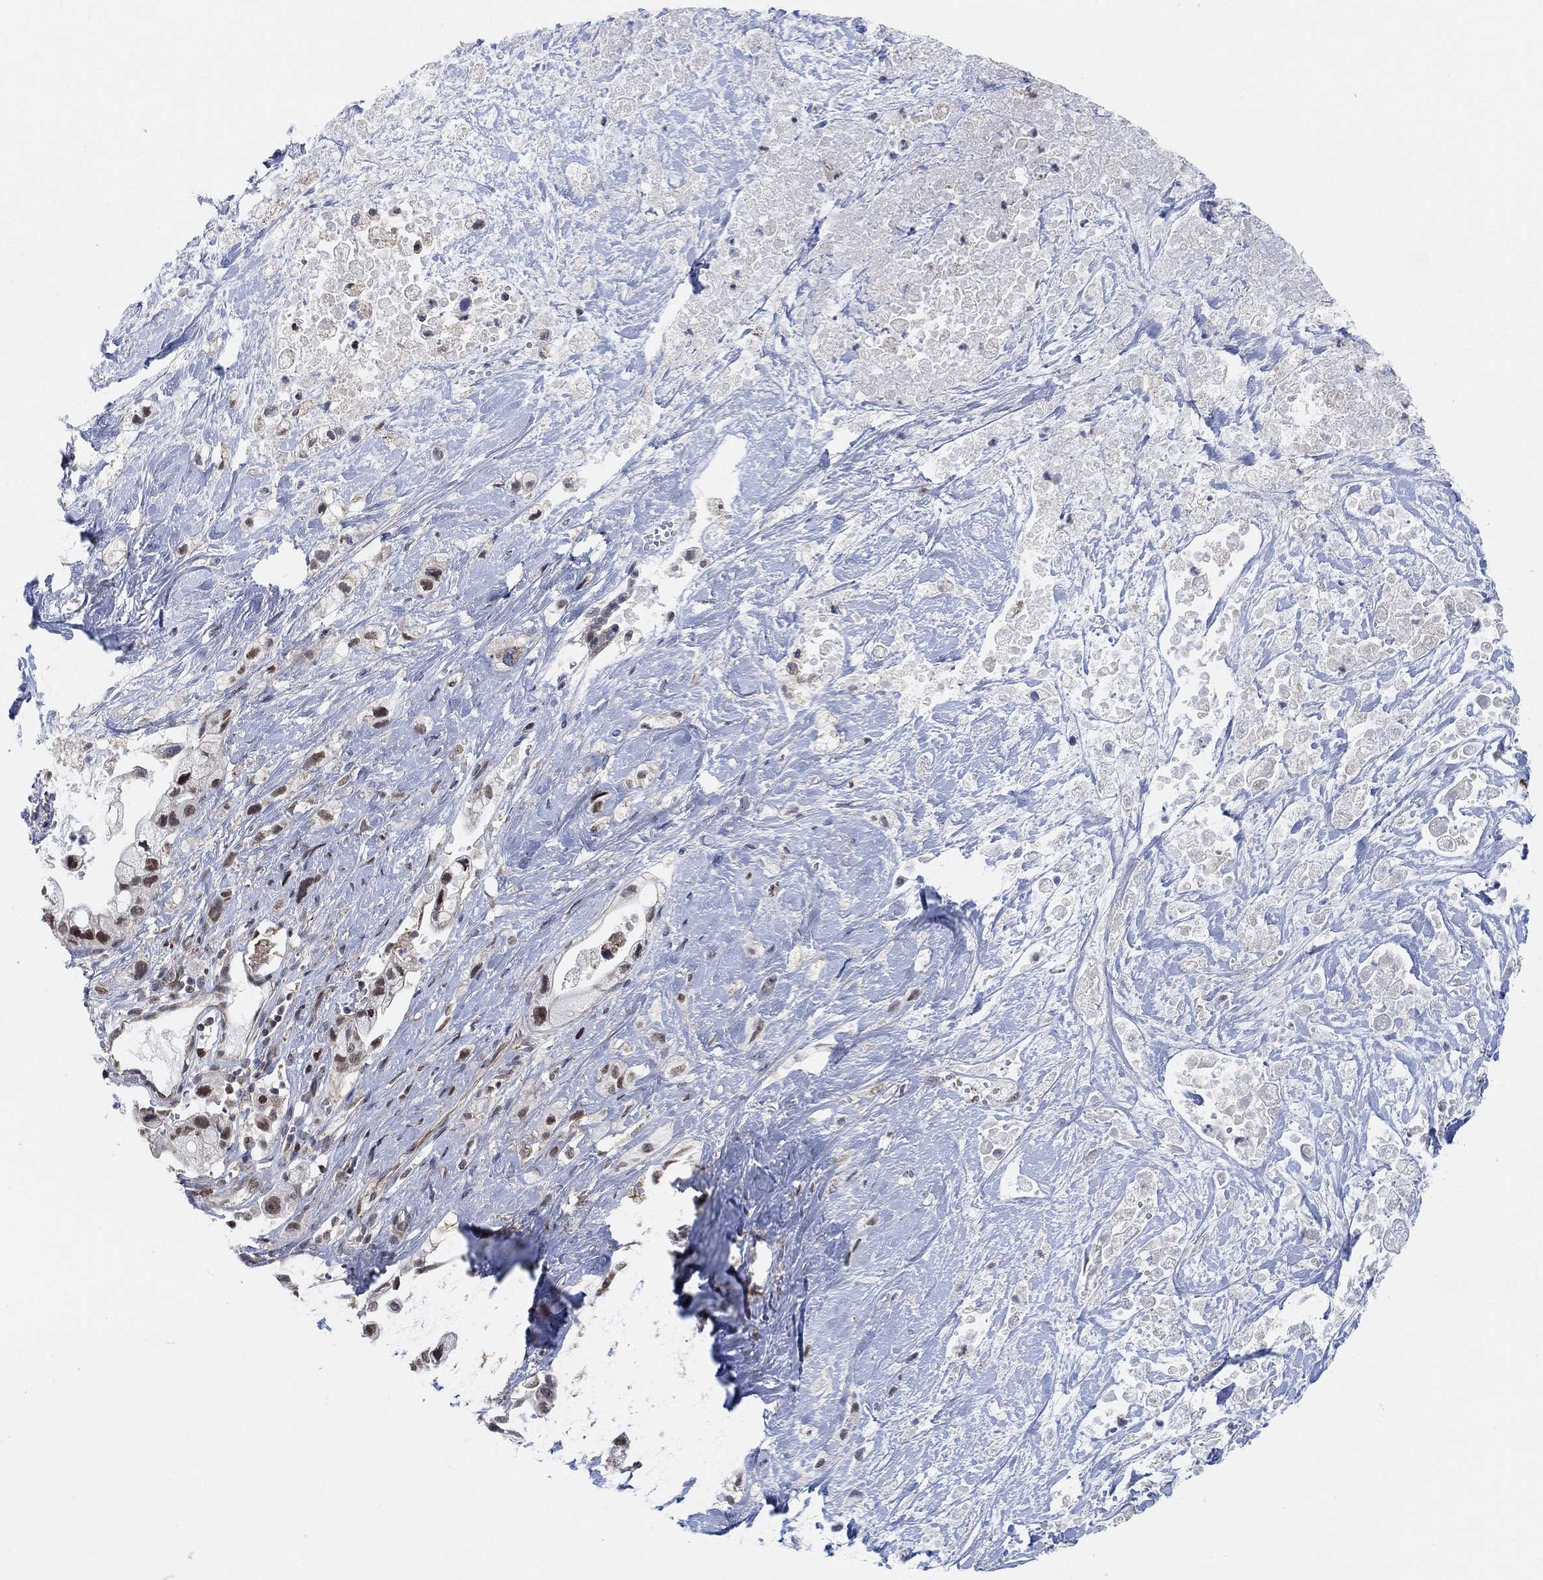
{"staining": {"intensity": "moderate", "quantity": "<25%", "location": "nuclear"}, "tissue": "pancreatic cancer", "cell_type": "Tumor cells", "image_type": "cancer", "snomed": [{"axis": "morphology", "description": "Adenocarcinoma, NOS"}, {"axis": "topography", "description": "Pancreas"}], "caption": "There is low levels of moderate nuclear expression in tumor cells of pancreatic cancer (adenocarcinoma), as demonstrated by immunohistochemical staining (brown color).", "gene": "PWWP2B", "patient": {"sex": "male", "age": 44}}